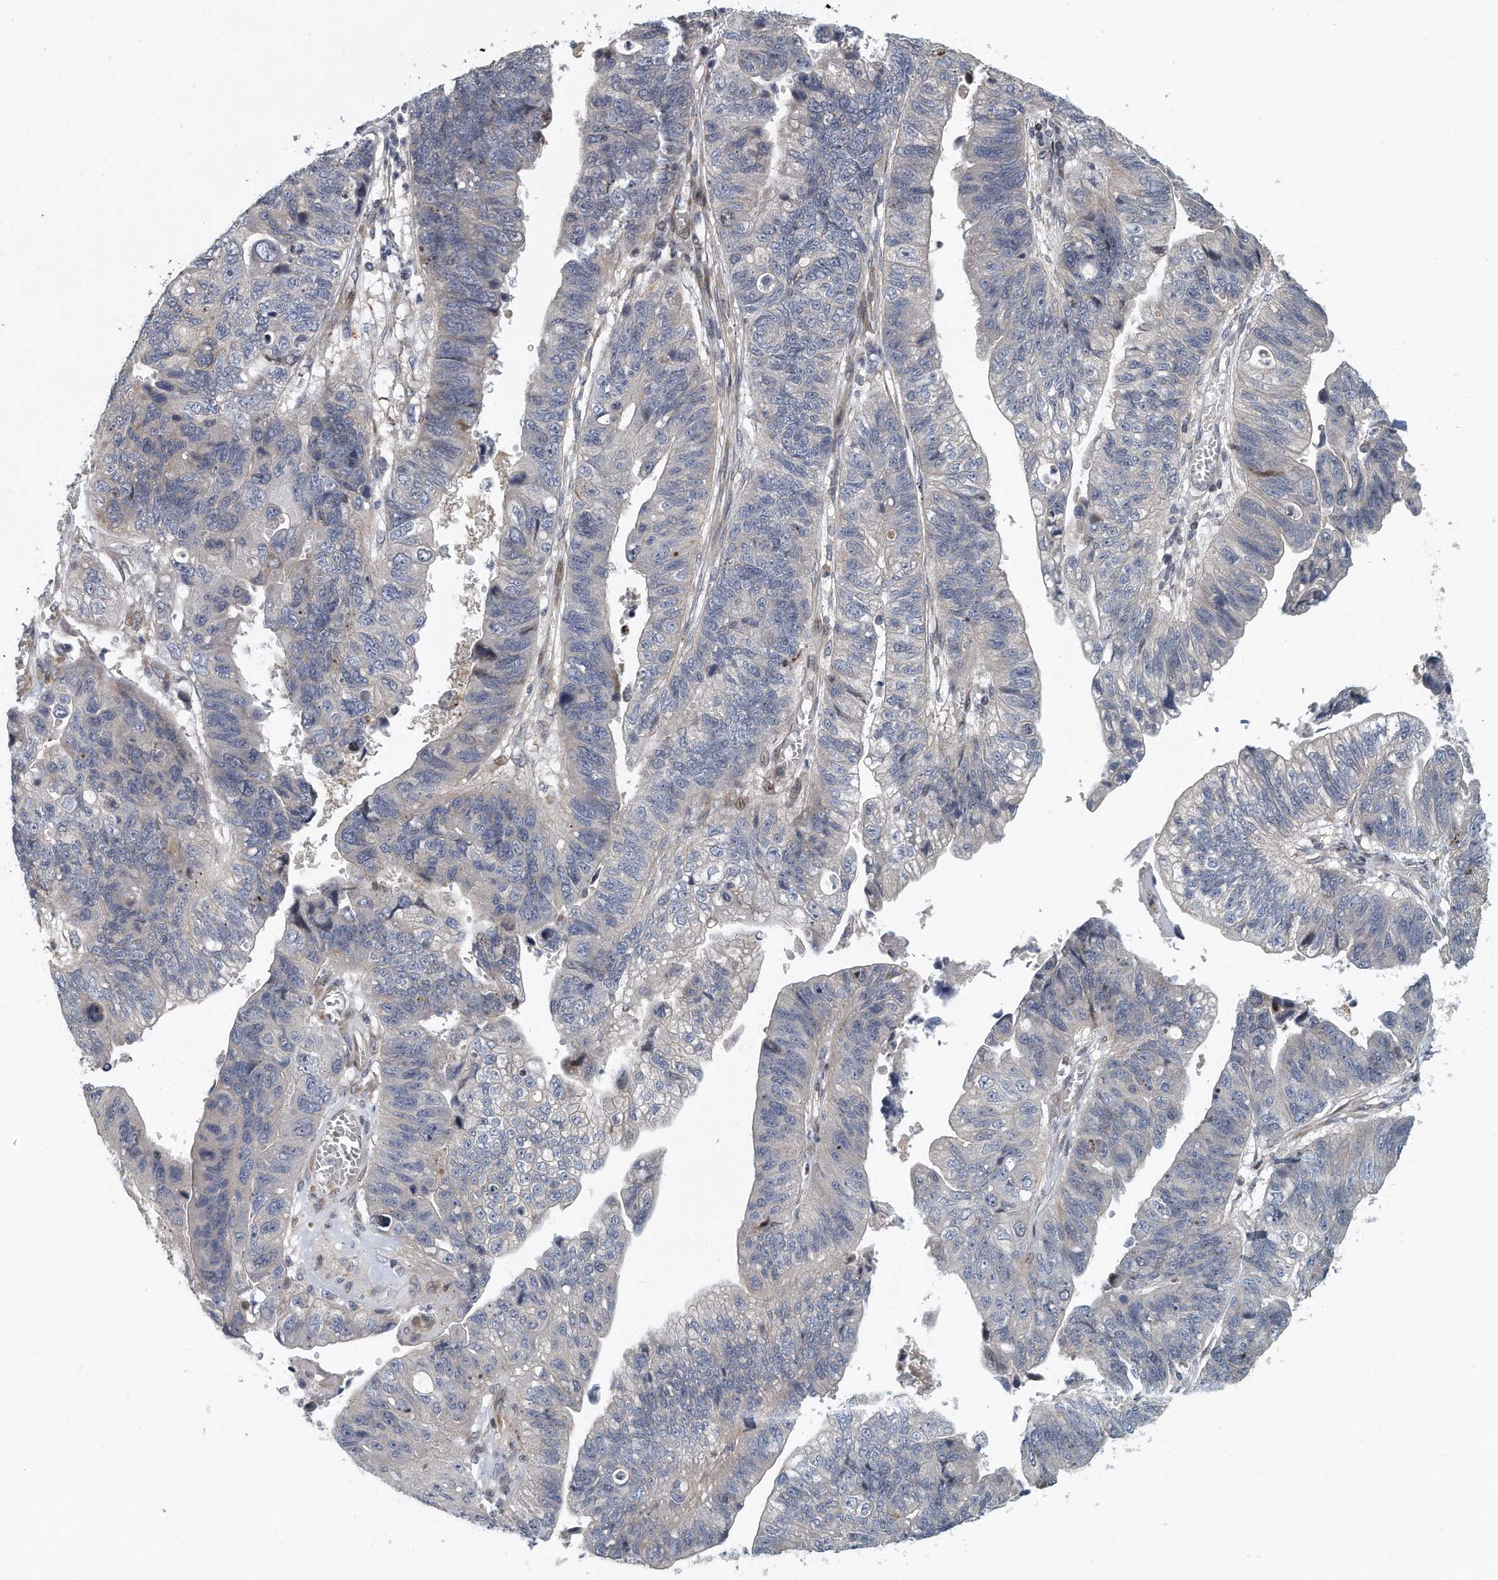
{"staining": {"intensity": "negative", "quantity": "none", "location": "none"}, "tissue": "stomach cancer", "cell_type": "Tumor cells", "image_type": "cancer", "snomed": [{"axis": "morphology", "description": "Adenocarcinoma, NOS"}, {"axis": "topography", "description": "Stomach"}], "caption": "A micrograph of stomach cancer (adenocarcinoma) stained for a protein exhibits no brown staining in tumor cells.", "gene": "PCDH8", "patient": {"sex": "male", "age": 59}}